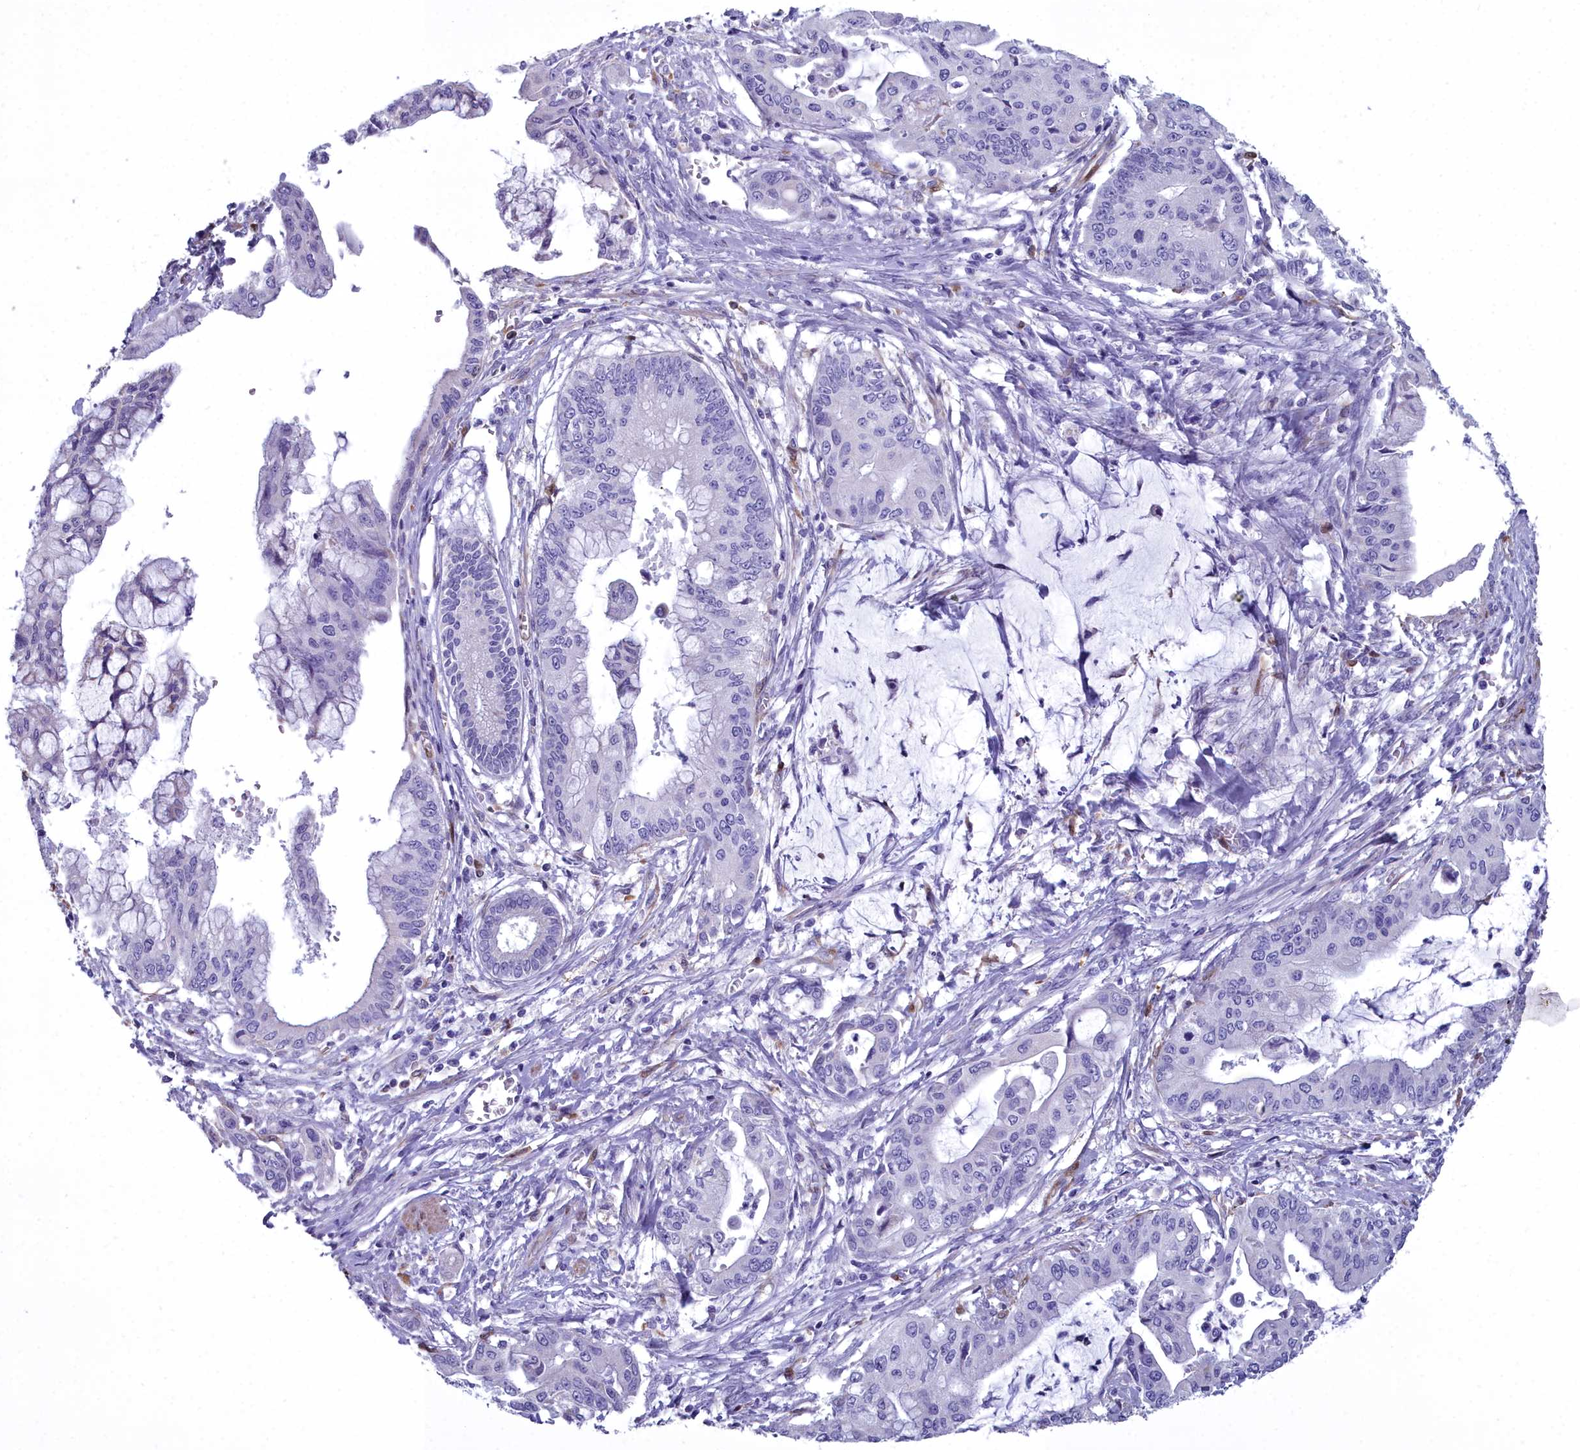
{"staining": {"intensity": "negative", "quantity": "none", "location": "none"}, "tissue": "pancreatic cancer", "cell_type": "Tumor cells", "image_type": "cancer", "snomed": [{"axis": "morphology", "description": "Adenocarcinoma, NOS"}, {"axis": "topography", "description": "Pancreas"}], "caption": "Histopathology image shows no protein staining in tumor cells of pancreatic cancer tissue. (DAB (3,3'-diaminobenzidine) immunohistochemistry visualized using brightfield microscopy, high magnification).", "gene": "PPP1R14A", "patient": {"sex": "male", "age": 46}}